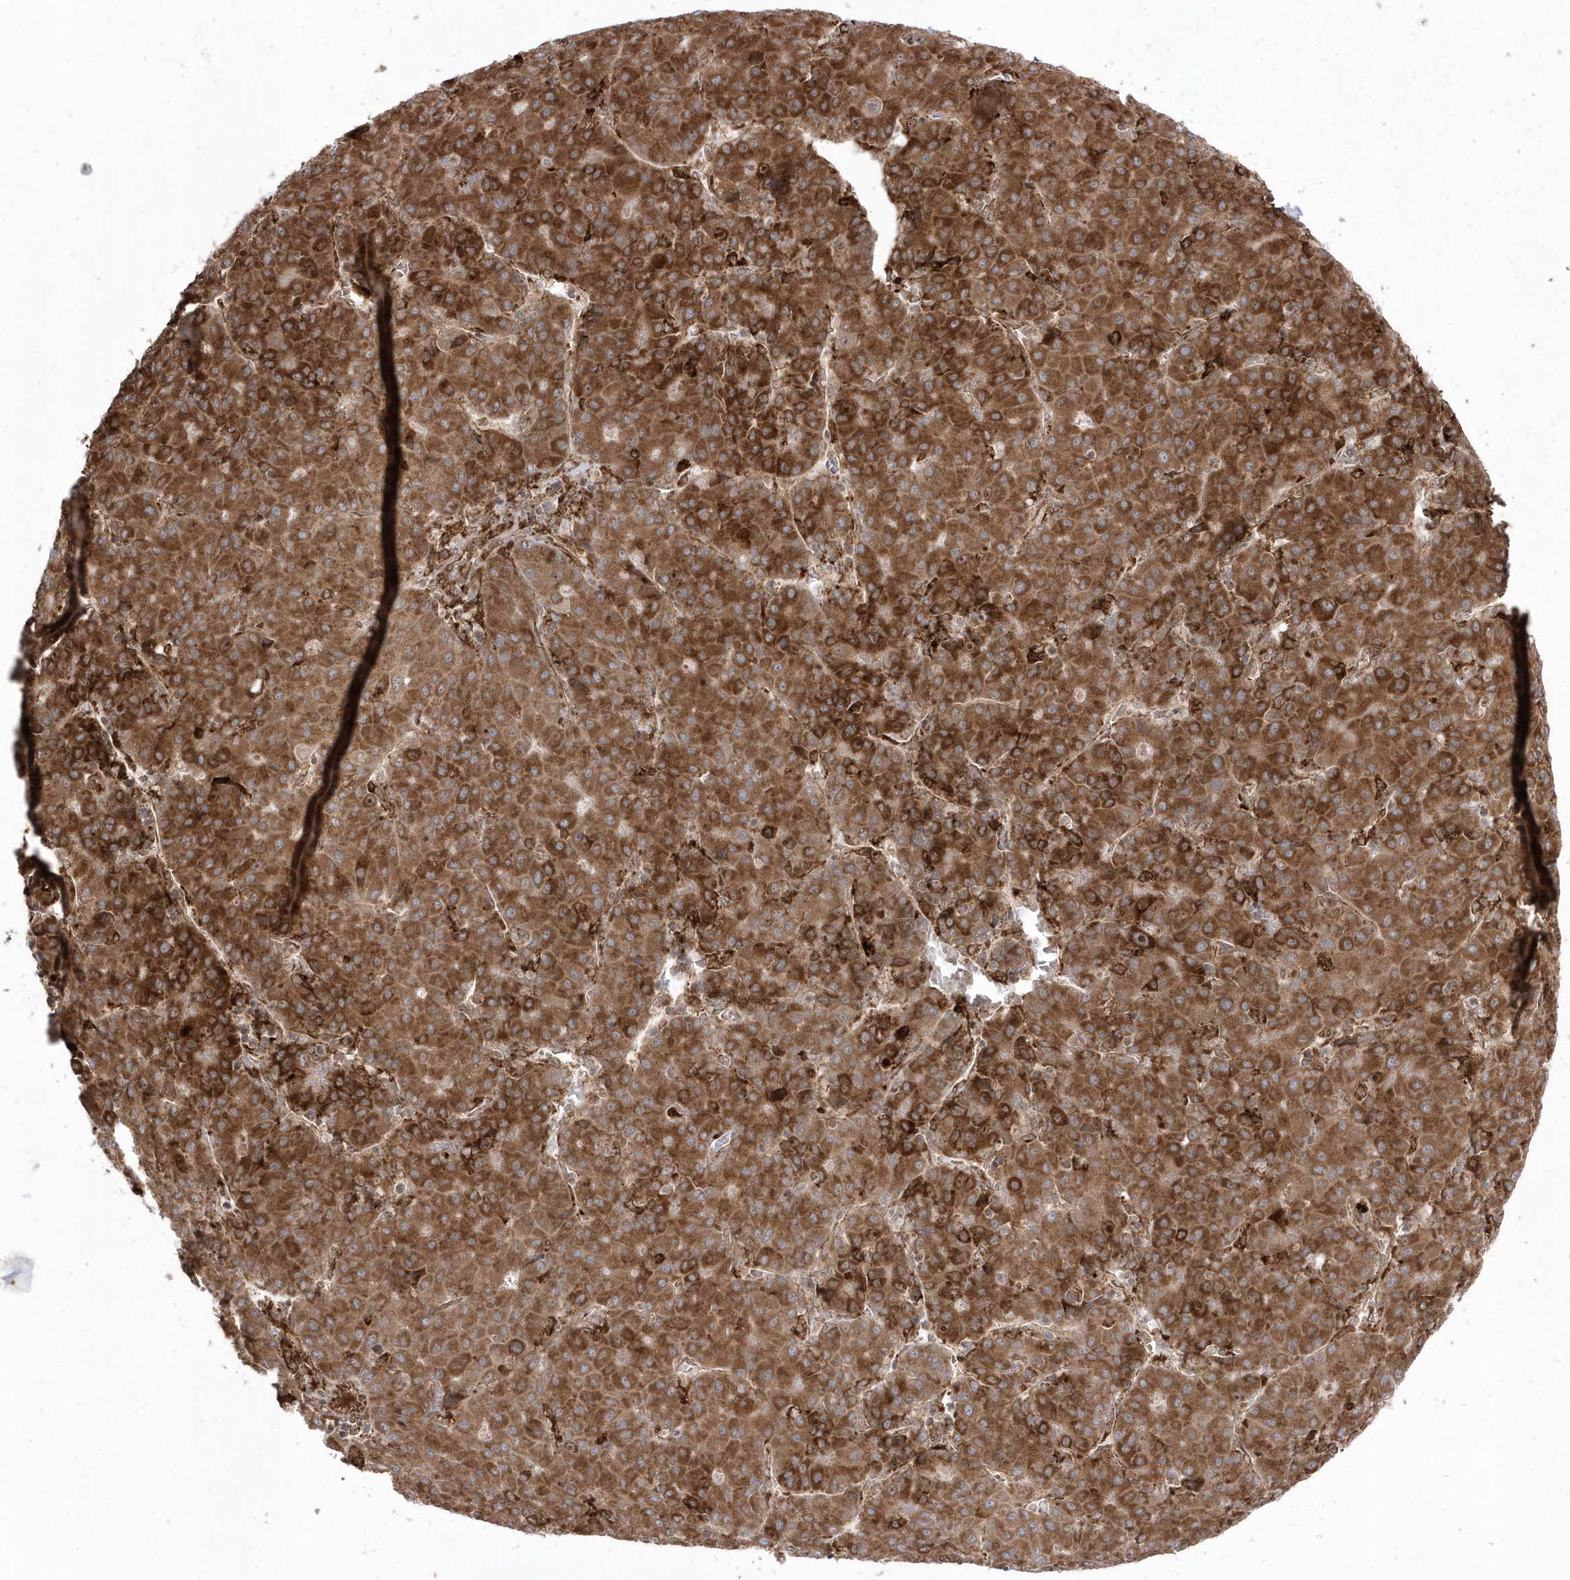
{"staining": {"intensity": "strong", "quantity": ">75%", "location": "cytoplasmic/membranous"}, "tissue": "liver cancer", "cell_type": "Tumor cells", "image_type": "cancer", "snomed": [{"axis": "morphology", "description": "Carcinoma, Hepatocellular, NOS"}, {"axis": "topography", "description": "Liver"}], "caption": "DAB (3,3'-diaminobenzidine) immunohistochemical staining of human hepatocellular carcinoma (liver) displays strong cytoplasmic/membranous protein positivity in approximately >75% of tumor cells. The staining was performed using DAB, with brown indicating positive protein expression. Nuclei are stained blue with hematoxylin.", "gene": "EPC2", "patient": {"sex": "male", "age": 65}}